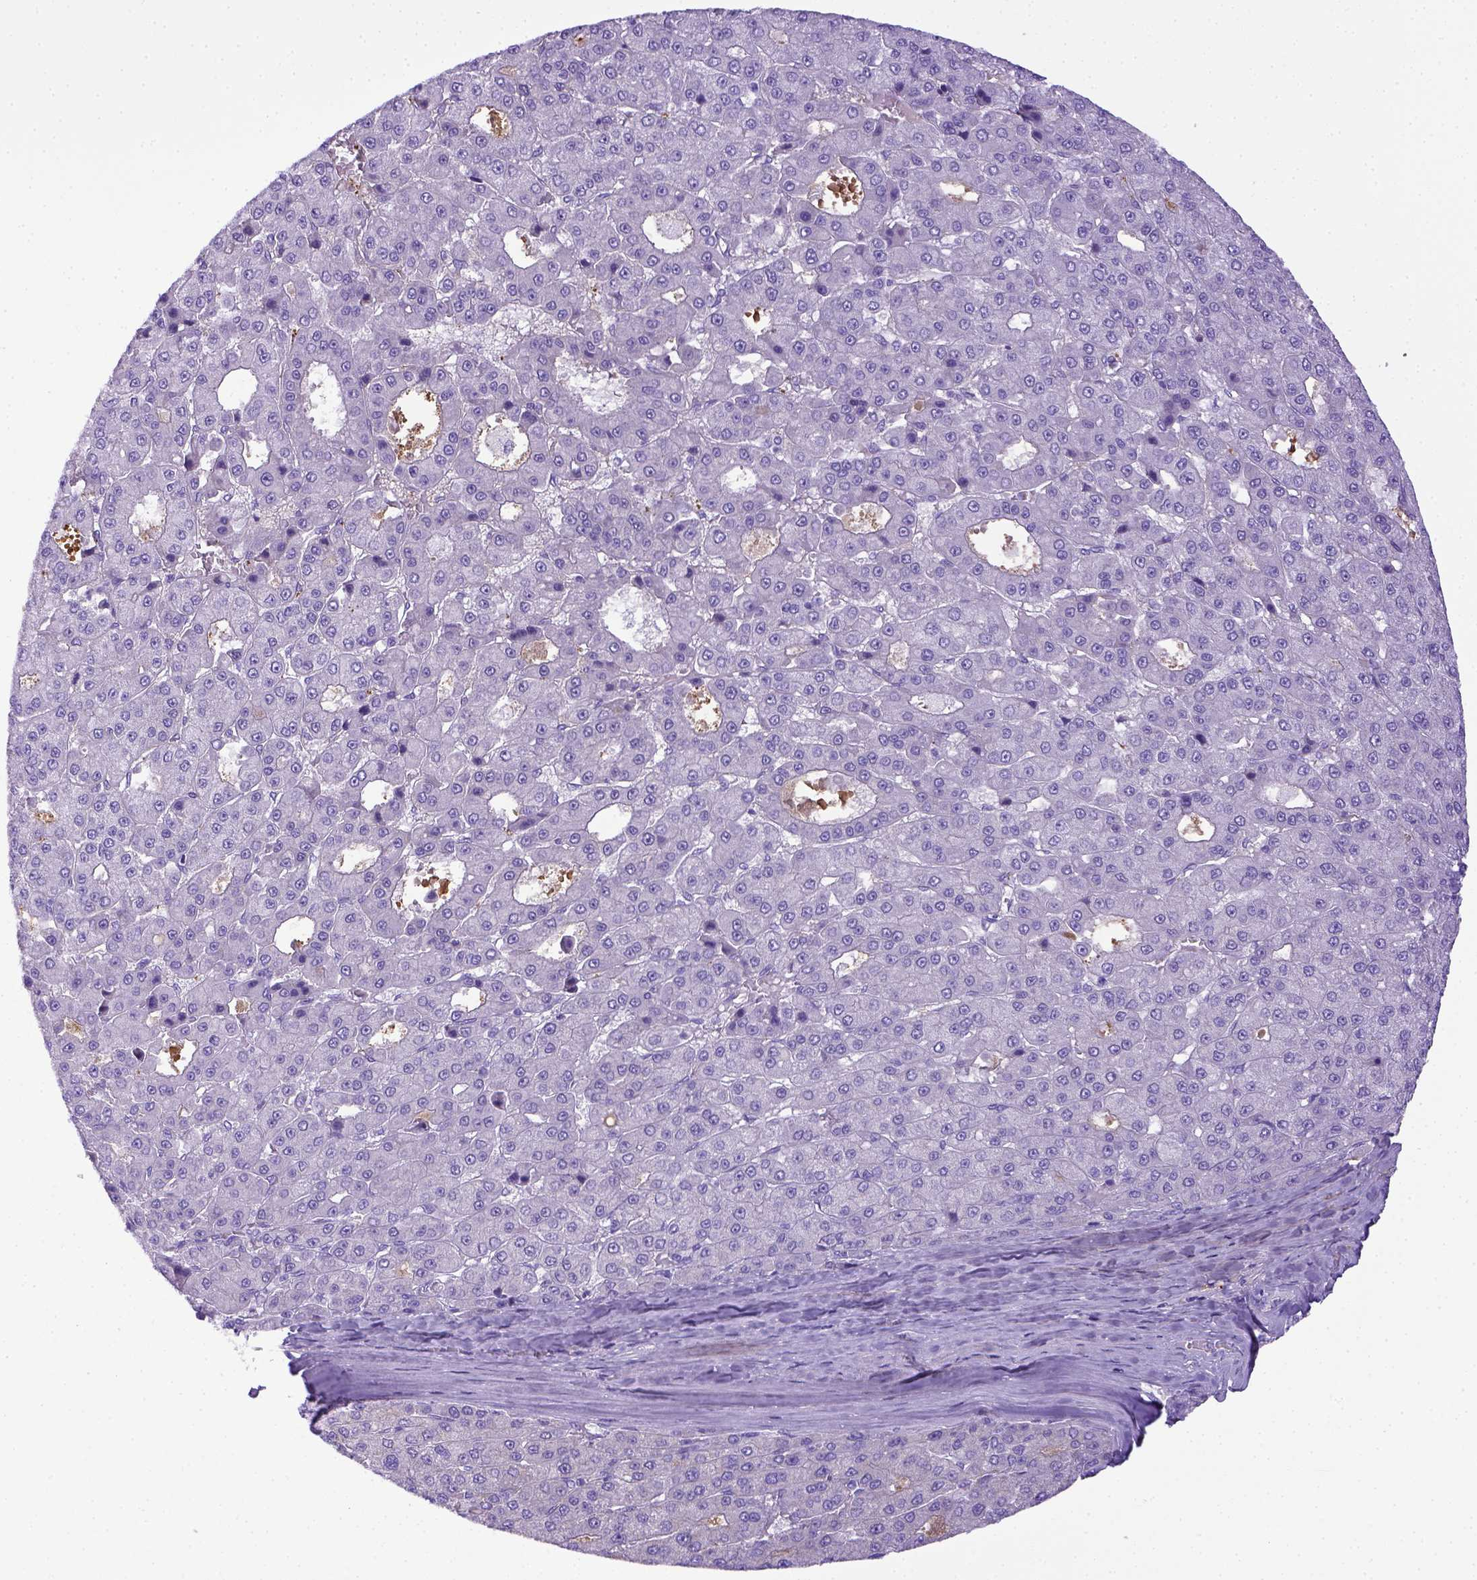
{"staining": {"intensity": "negative", "quantity": "none", "location": "none"}, "tissue": "liver cancer", "cell_type": "Tumor cells", "image_type": "cancer", "snomed": [{"axis": "morphology", "description": "Carcinoma, Hepatocellular, NOS"}, {"axis": "topography", "description": "Liver"}], "caption": "The immunohistochemistry (IHC) image has no significant staining in tumor cells of hepatocellular carcinoma (liver) tissue. The staining is performed using DAB brown chromogen with nuclei counter-stained in using hematoxylin.", "gene": "ITIH4", "patient": {"sex": "male", "age": 70}}